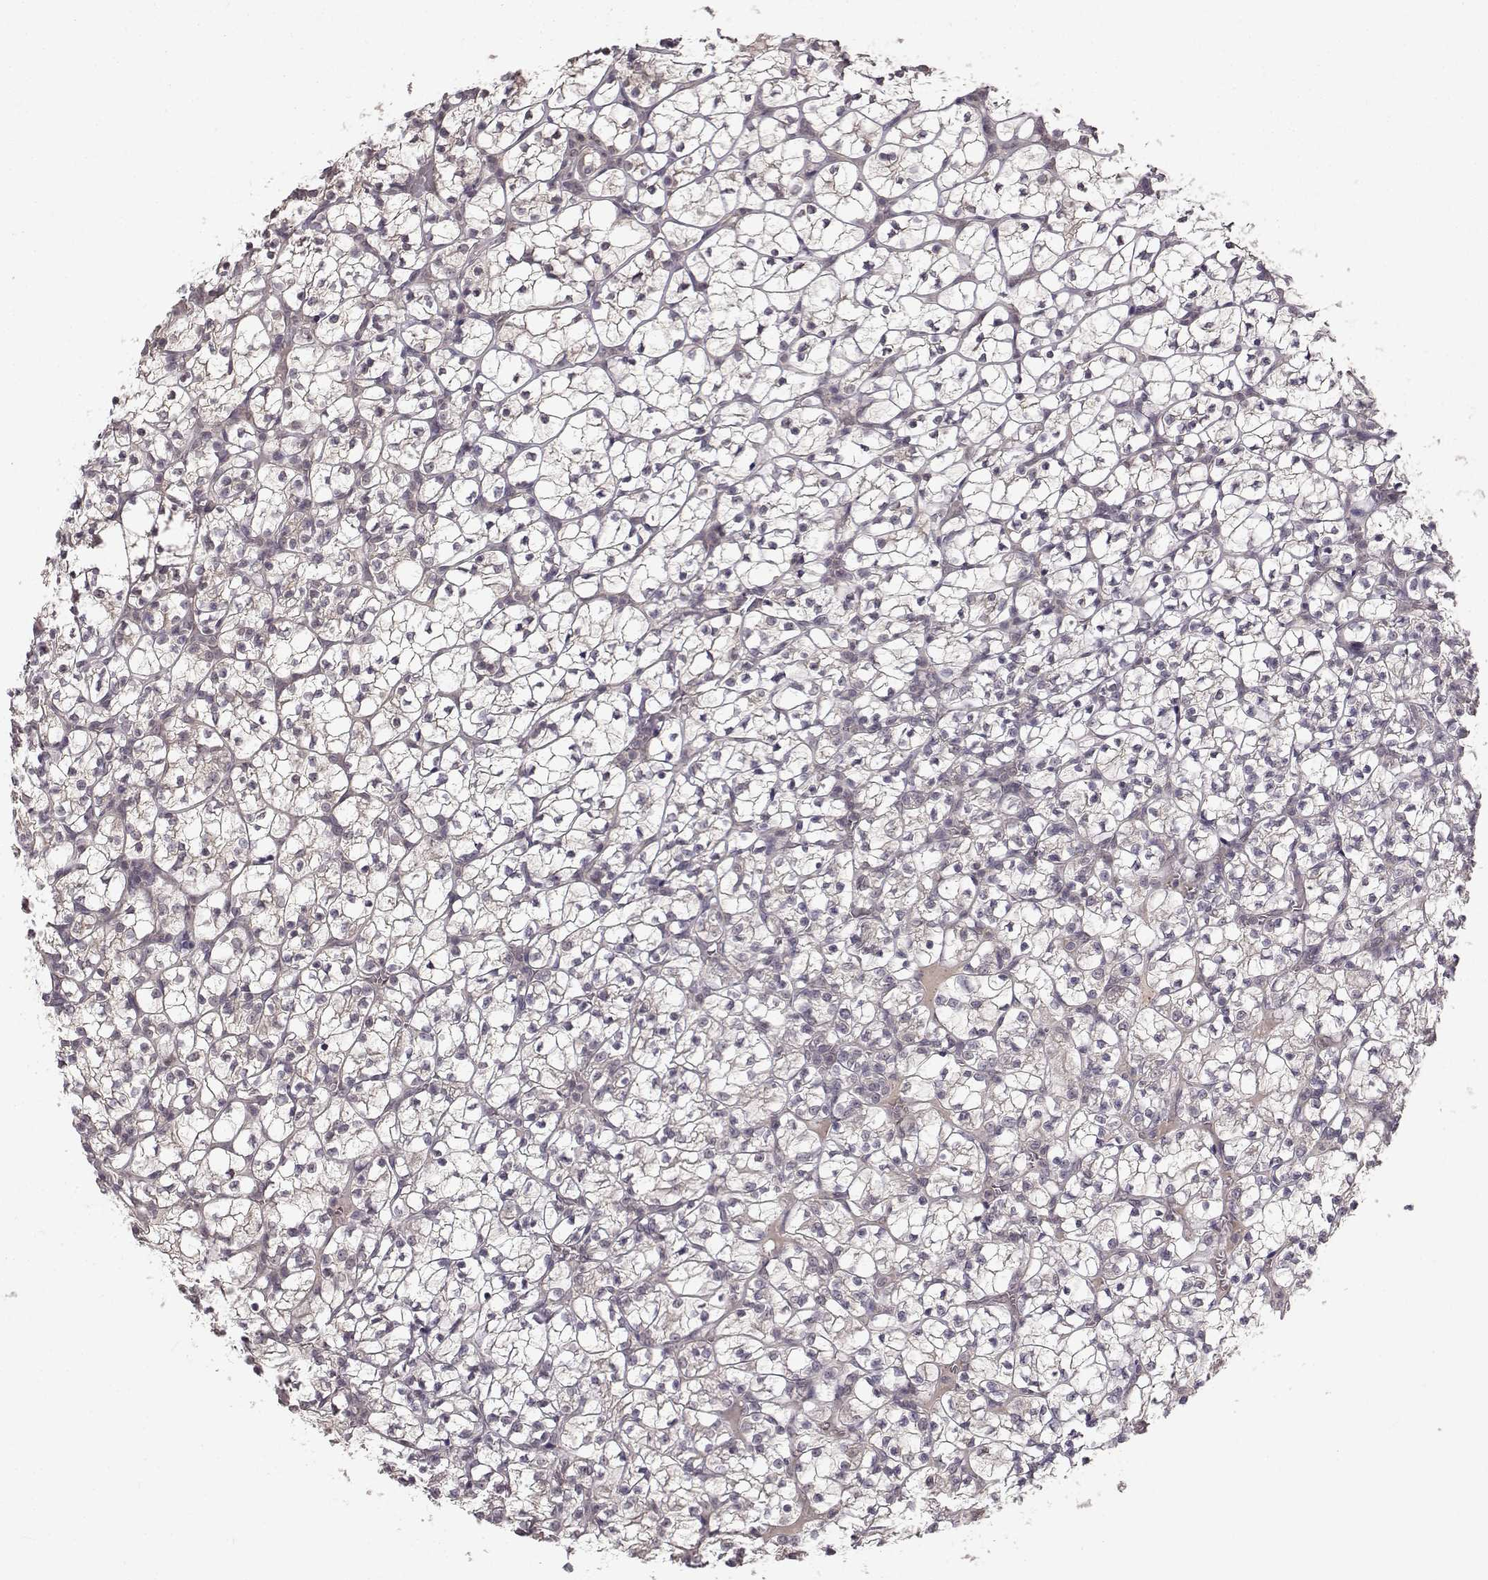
{"staining": {"intensity": "negative", "quantity": "none", "location": "none"}, "tissue": "renal cancer", "cell_type": "Tumor cells", "image_type": "cancer", "snomed": [{"axis": "morphology", "description": "Adenocarcinoma, NOS"}, {"axis": "topography", "description": "Kidney"}], "caption": "There is no significant positivity in tumor cells of renal adenocarcinoma.", "gene": "NTRK2", "patient": {"sex": "female", "age": 89}}